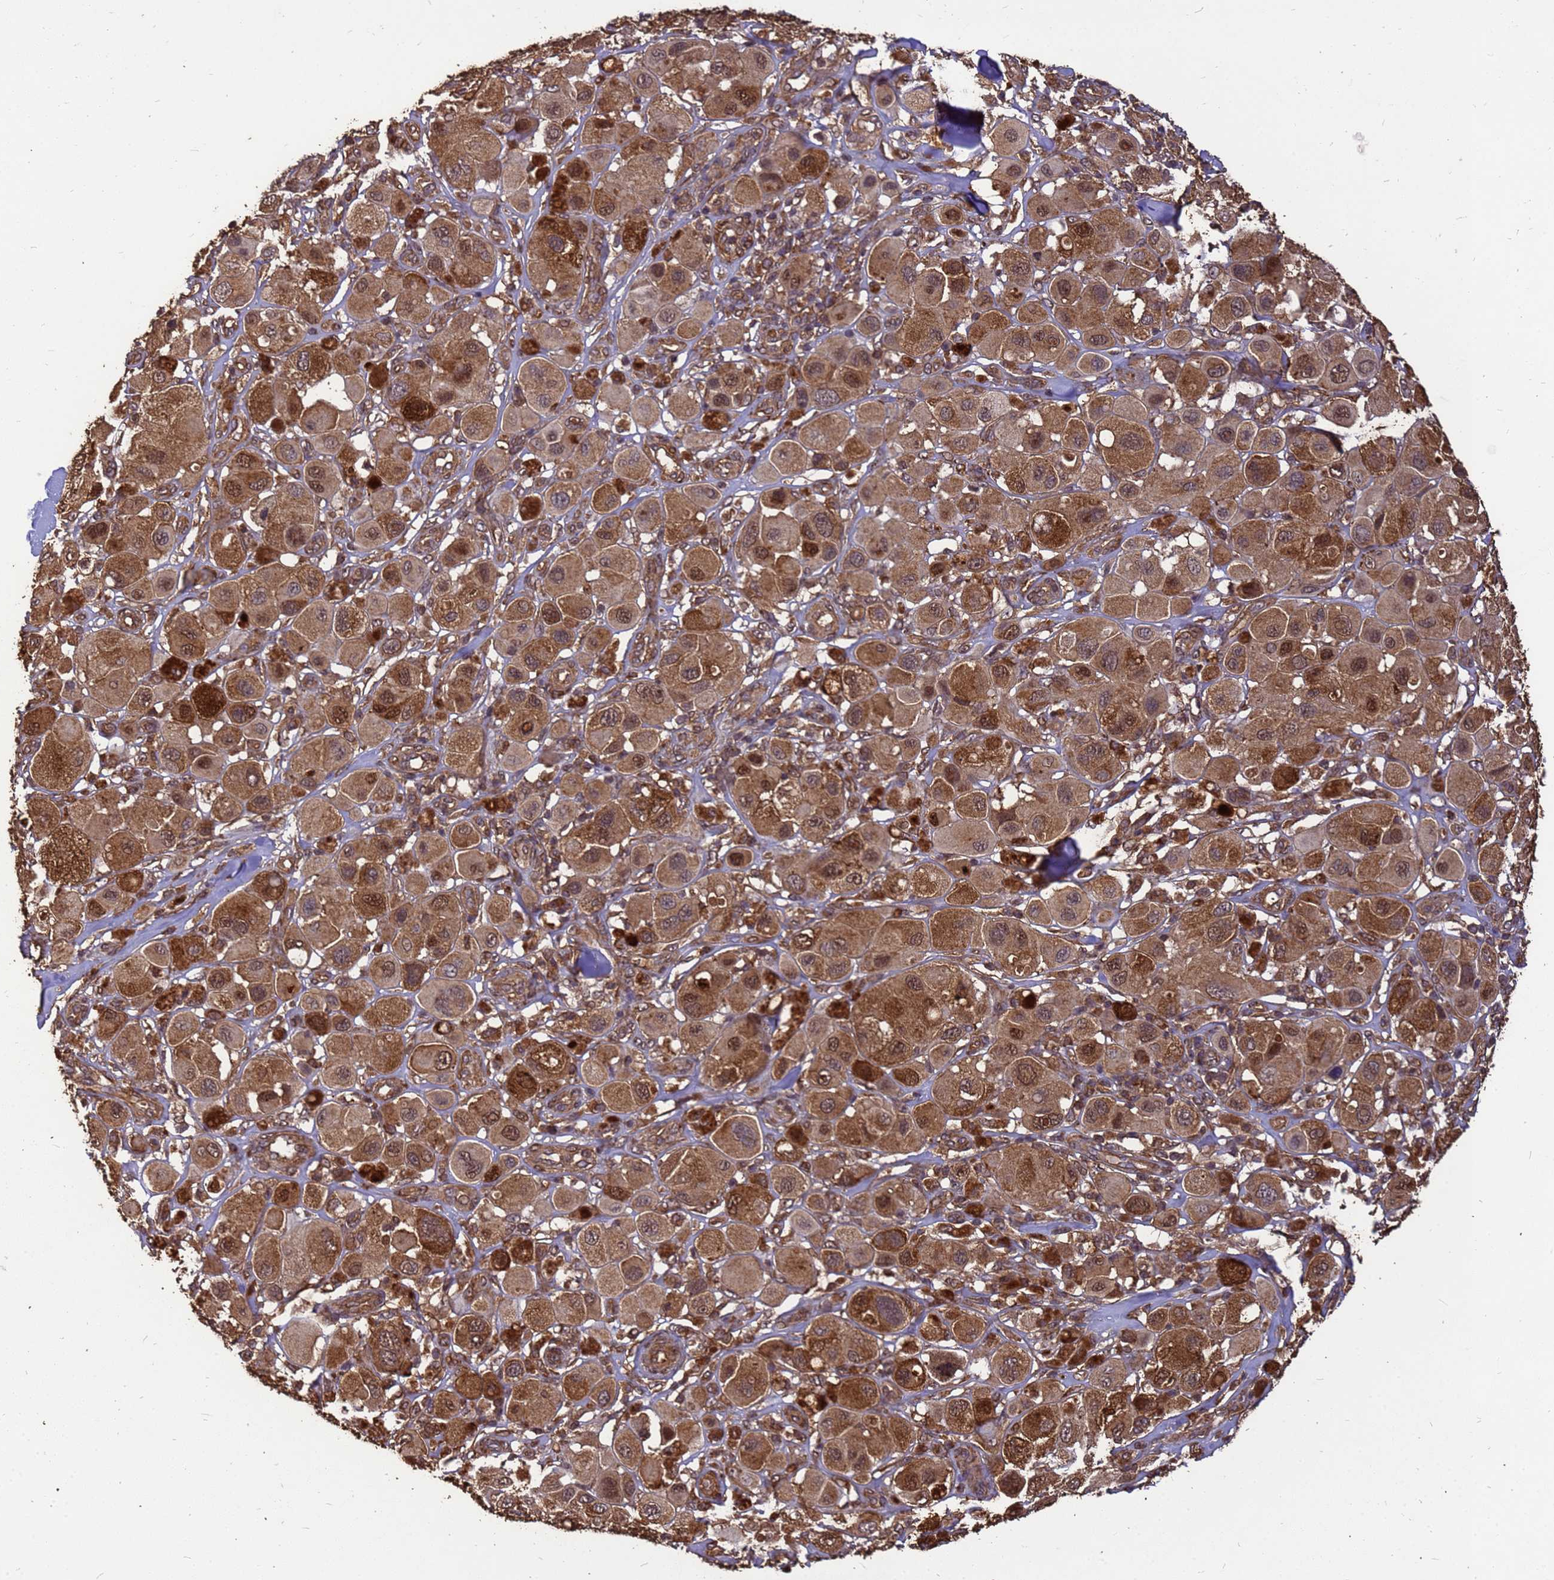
{"staining": {"intensity": "moderate", "quantity": ">75%", "location": "cytoplasmic/membranous,nuclear"}, "tissue": "melanoma", "cell_type": "Tumor cells", "image_type": "cancer", "snomed": [{"axis": "morphology", "description": "Malignant melanoma, Metastatic site"}, {"axis": "topography", "description": "Skin"}], "caption": "High-magnification brightfield microscopy of malignant melanoma (metastatic site) stained with DAB (brown) and counterstained with hematoxylin (blue). tumor cells exhibit moderate cytoplasmic/membranous and nuclear expression is seen in approximately>75% of cells.", "gene": "ZNF618", "patient": {"sex": "male", "age": 41}}